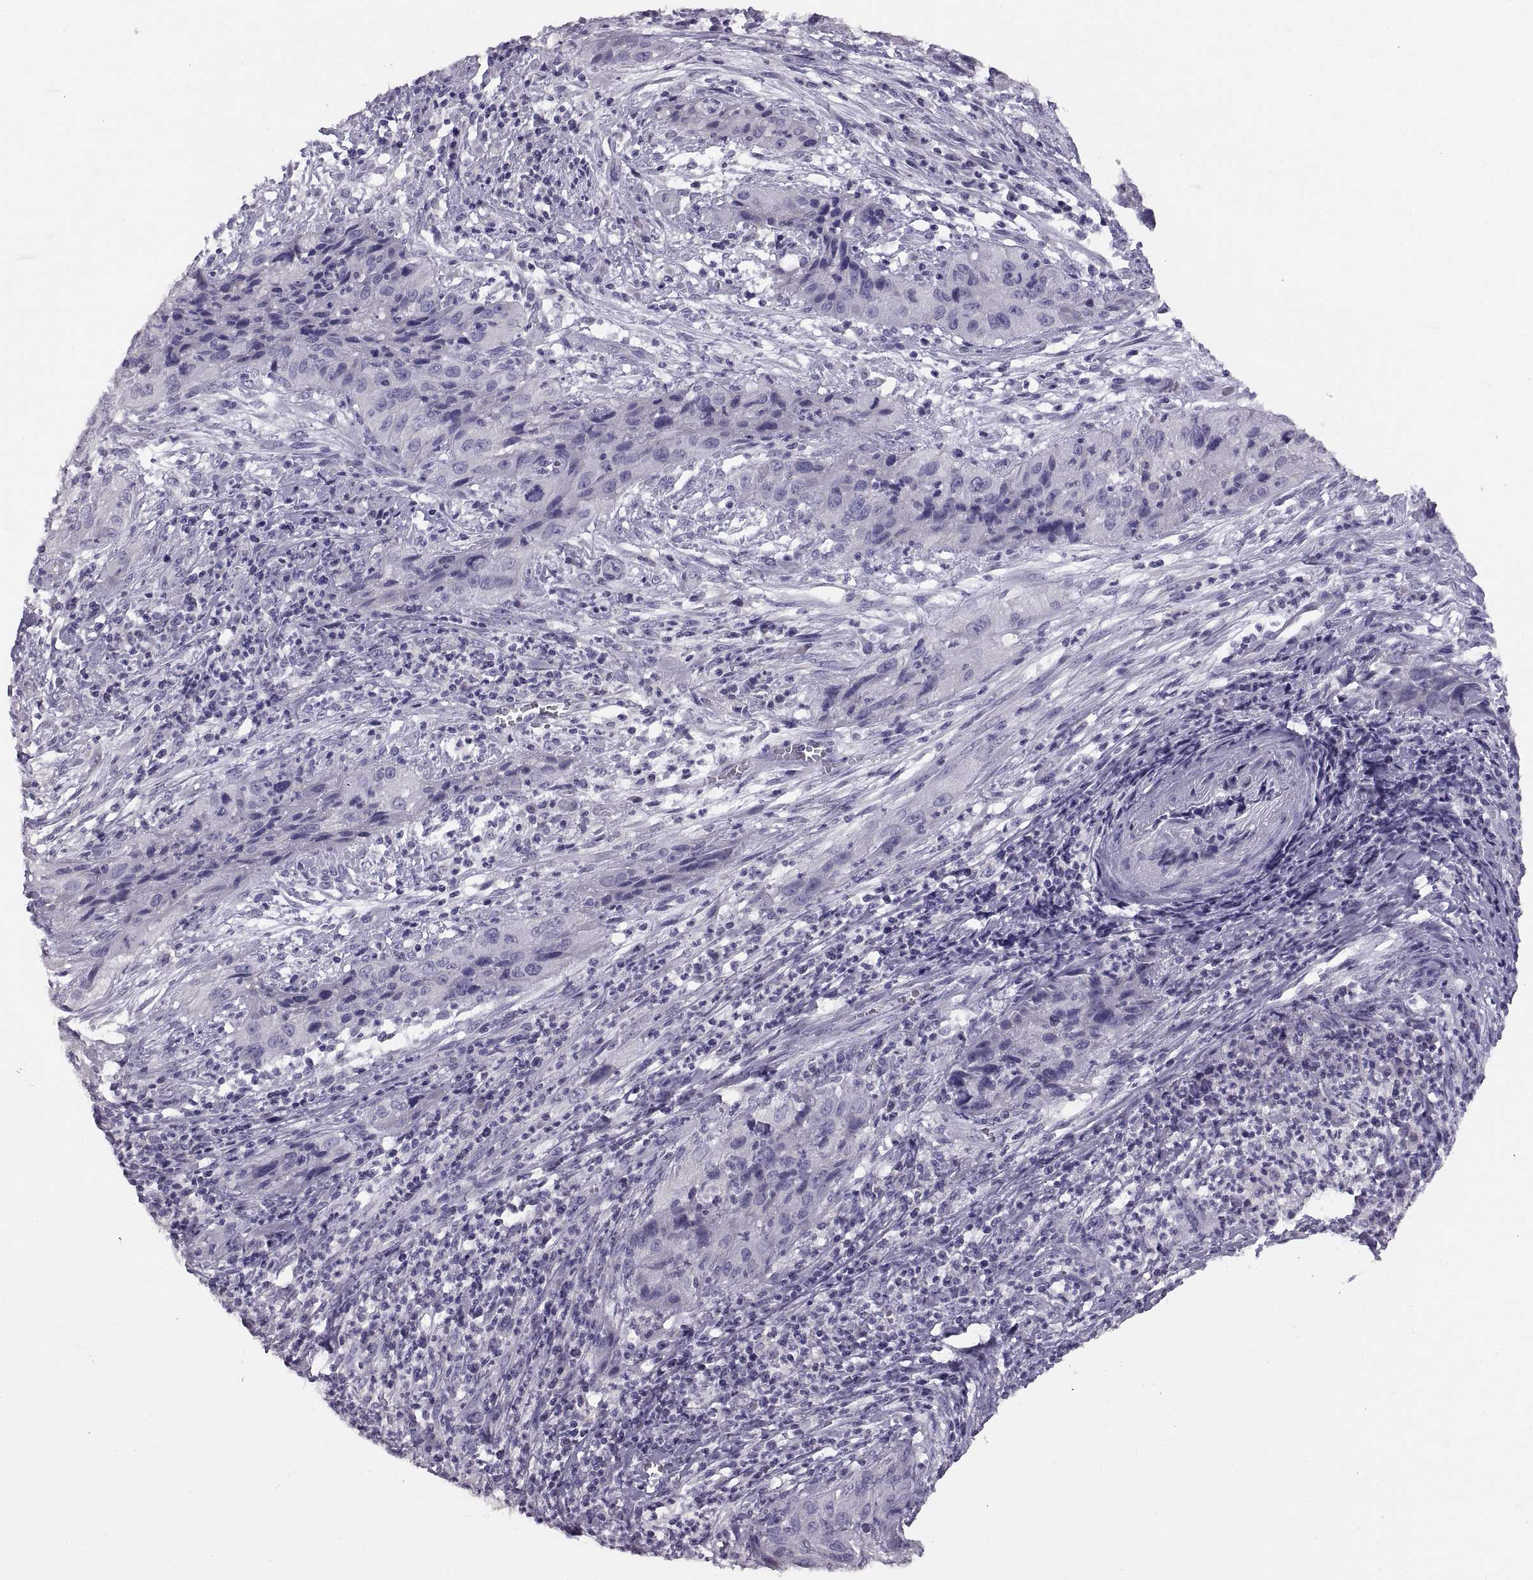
{"staining": {"intensity": "negative", "quantity": "none", "location": "none"}, "tissue": "cervical cancer", "cell_type": "Tumor cells", "image_type": "cancer", "snomed": [{"axis": "morphology", "description": "Squamous cell carcinoma, NOS"}, {"axis": "topography", "description": "Cervix"}], "caption": "Immunohistochemical staining of human cervical cancer (squamous cell carcinoma) shows no significant staining in tumor cells.", "gene": "WBP2NL", "patient": {"sex": "female", "age": 32}}